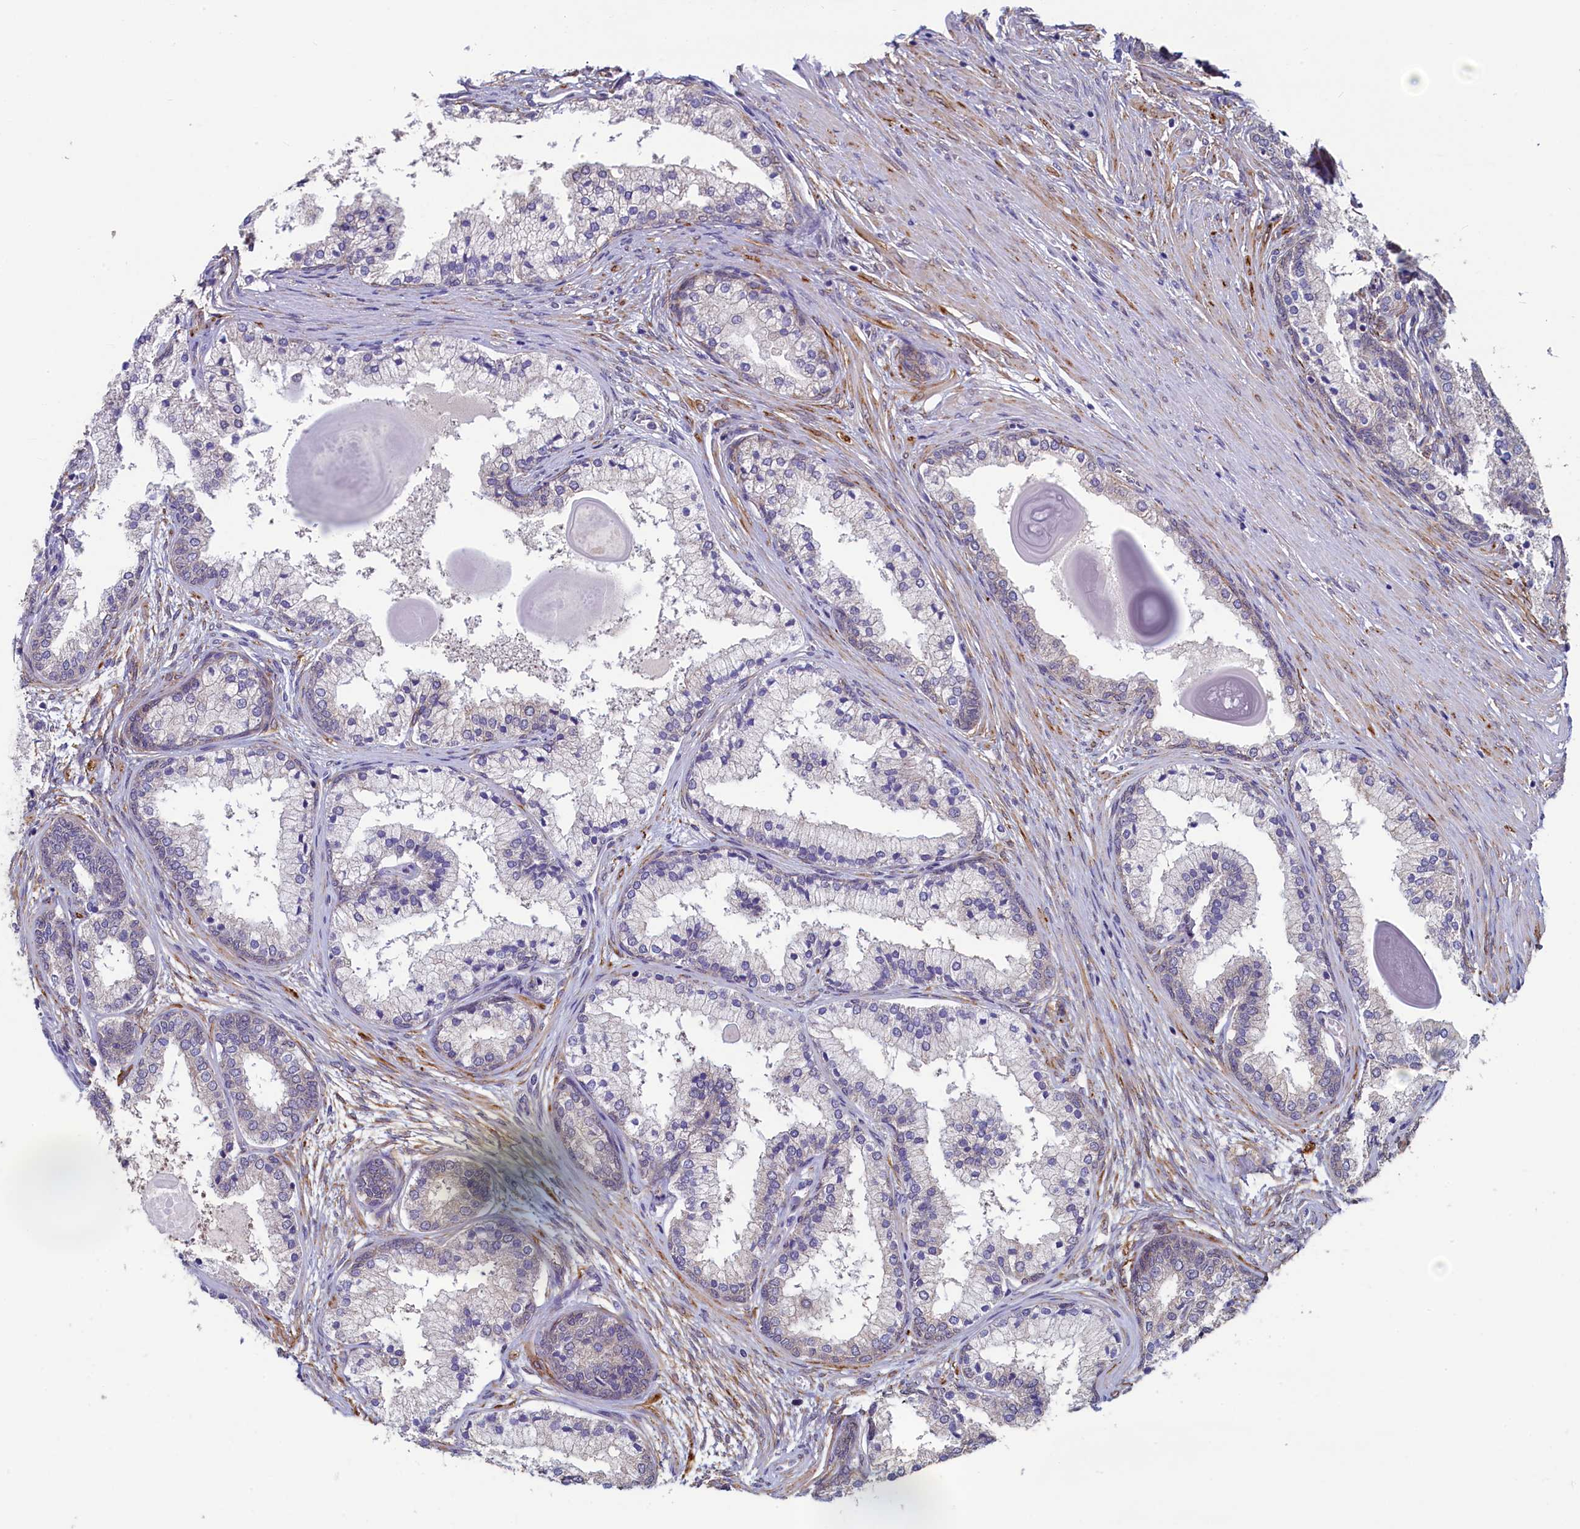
{"staining": {"intensity": "negative", "quantity": "none", "location": "none"}, "tissue": "prostate cancer", "cell_type": "Tumor cells", "image_type": "cancer", "snomed": [{"axis": "morphology", "description": "Adenocarcinoma, Low grade"}, {"axis": "topography", "description": "Prostate"}], "caption": "Tumor cells show no significant staining in prostate cancer (adenocarcinoma (low-grade)).", "gene": "SPATA2L", "patient": {"sex": "male", "age": 59}}